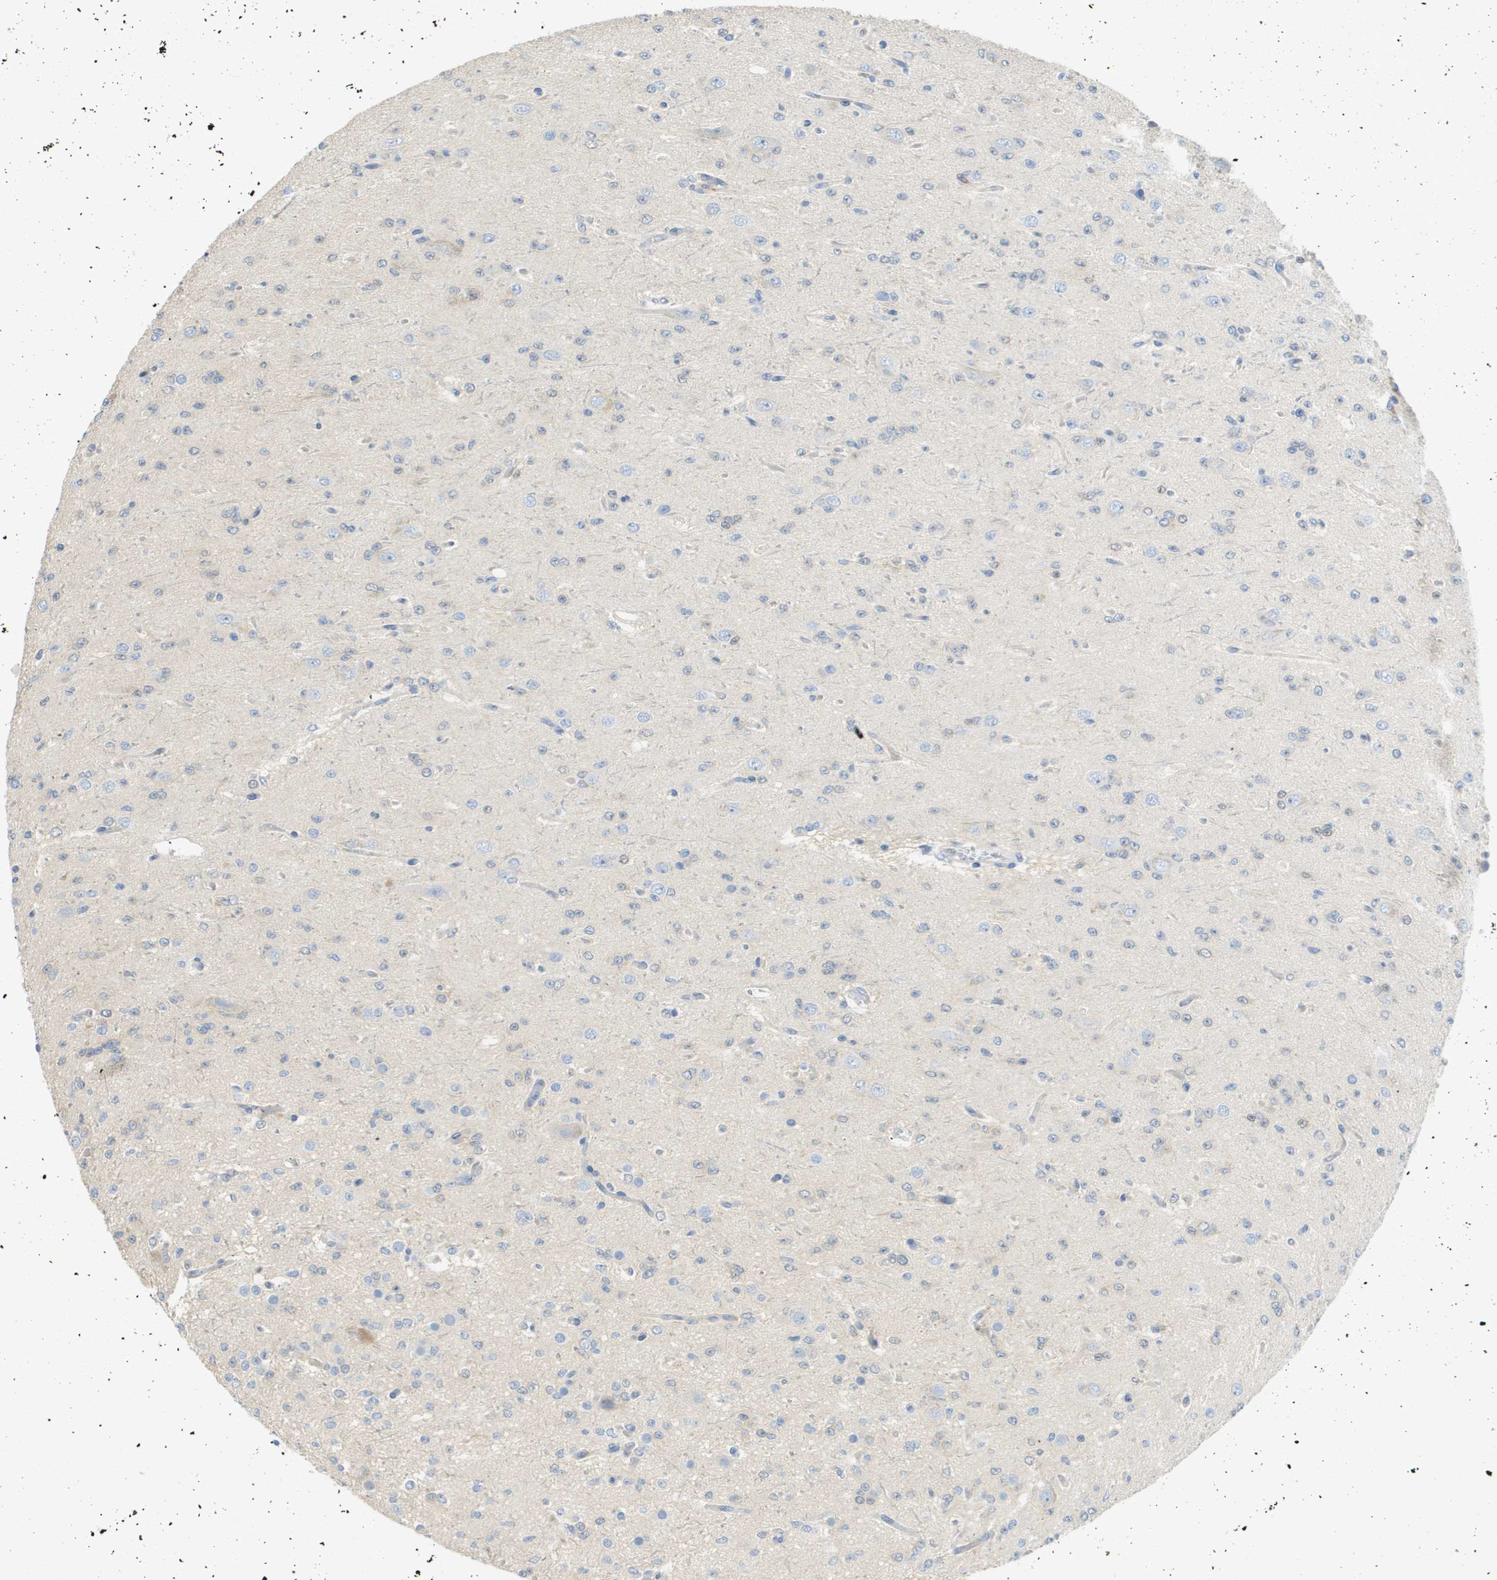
{"staining": {"intensity": "negative", "quantity": "none", "location": "none"}, "tissue": "glioma", "cell_type": "Tumor cells", "image_type": "cancer", "snomed": [{"axis": "morphology", "description": "Glioma, malignant, Low grade"}, {"axis": "topography", "description": "Brain"}], "caption": "Immunohistochemistry of malignant glioma (low-grade) demonstrates no positivity in tumor cells.", "gene": "MYL3", "patient": {"sex": "male", "age": 38}}